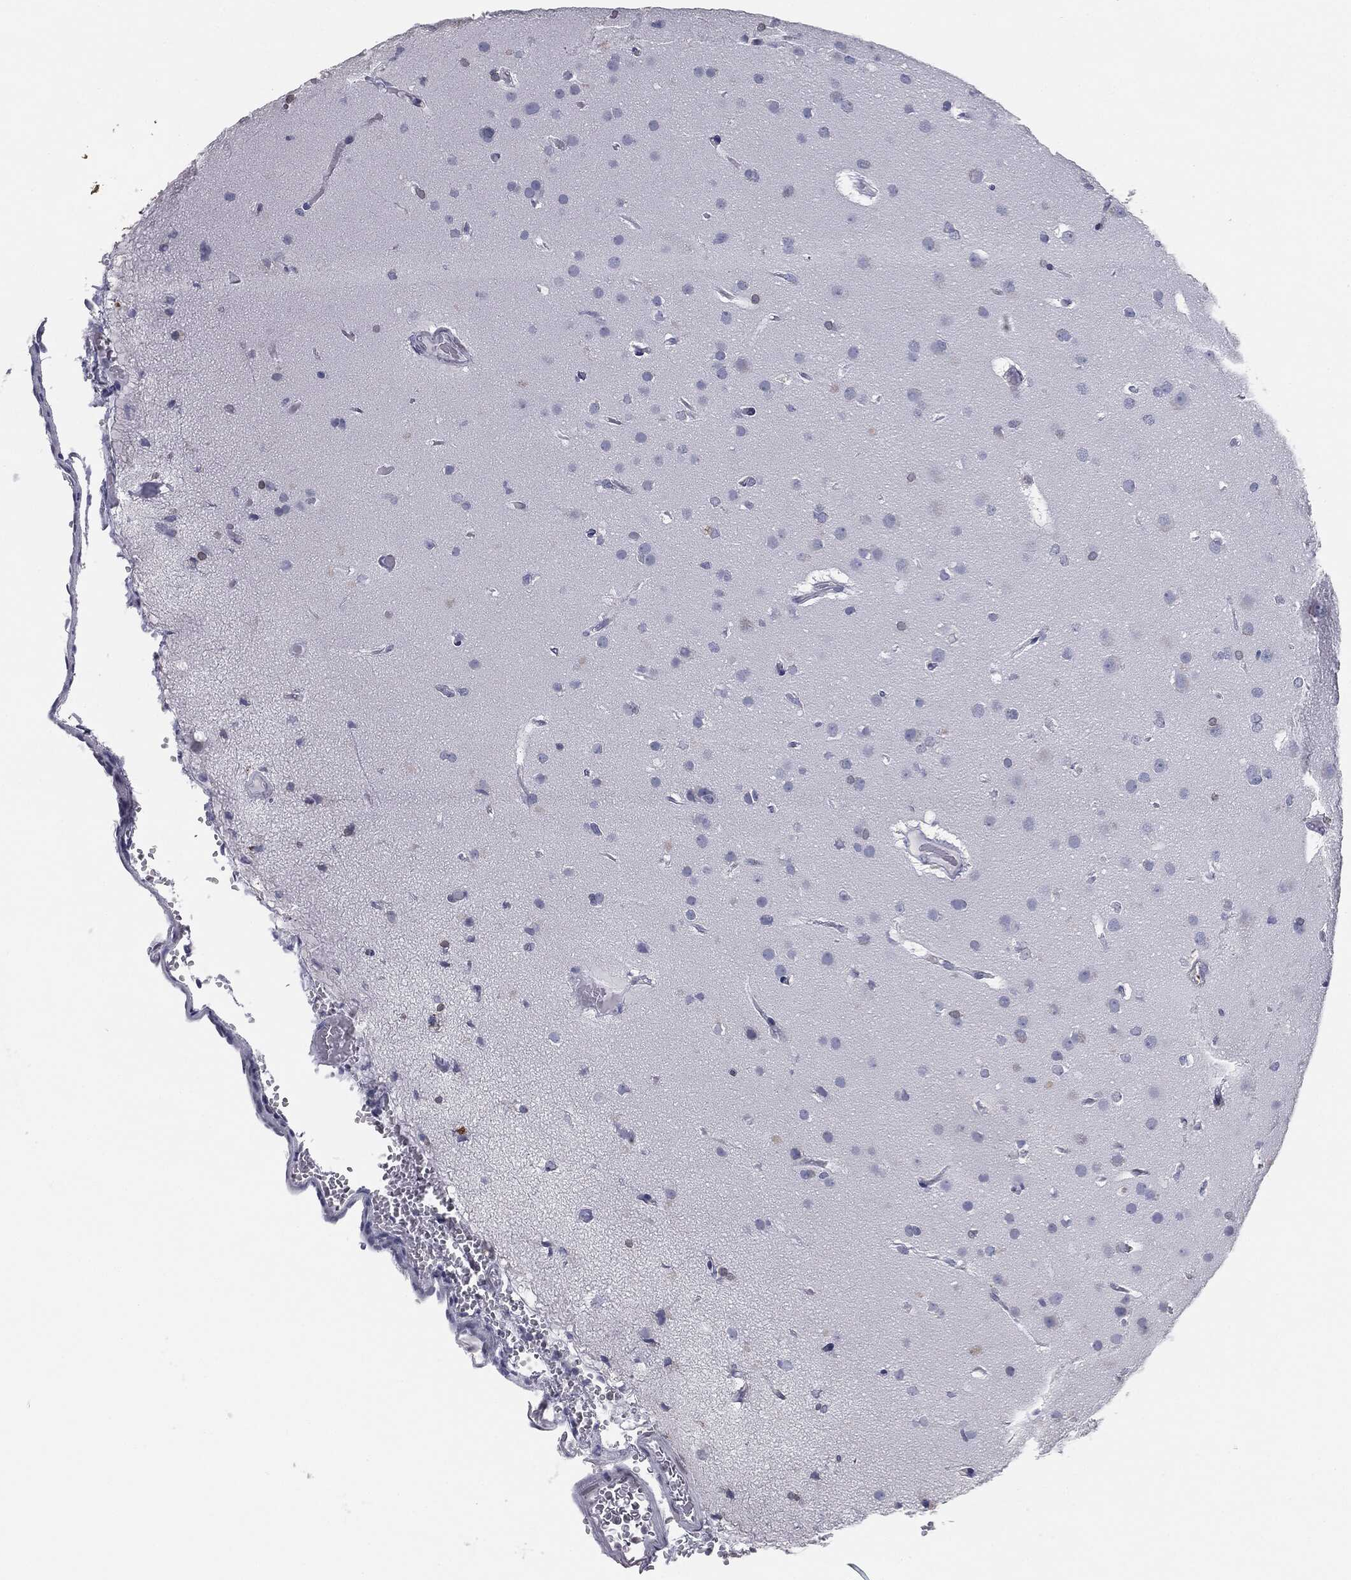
{"staining": {"intensity": "negative", "quantity": "none", "location": "none"}, "tissue": "glioma", "cell_type": "Tumor cells", "image_type": "cancer", "snomed": [{"axis": "morphology", "description": "Glioma, malignant, NOS"}, {"axis": "topography", "description": "Cerebral cortex"}], "caption": "An IHC image of malignant glioma is shown. There is no staining in tumor cells of malignant glioma.", "gene": "ALDOB", "patient": {"sex": "male", "age": 58}}